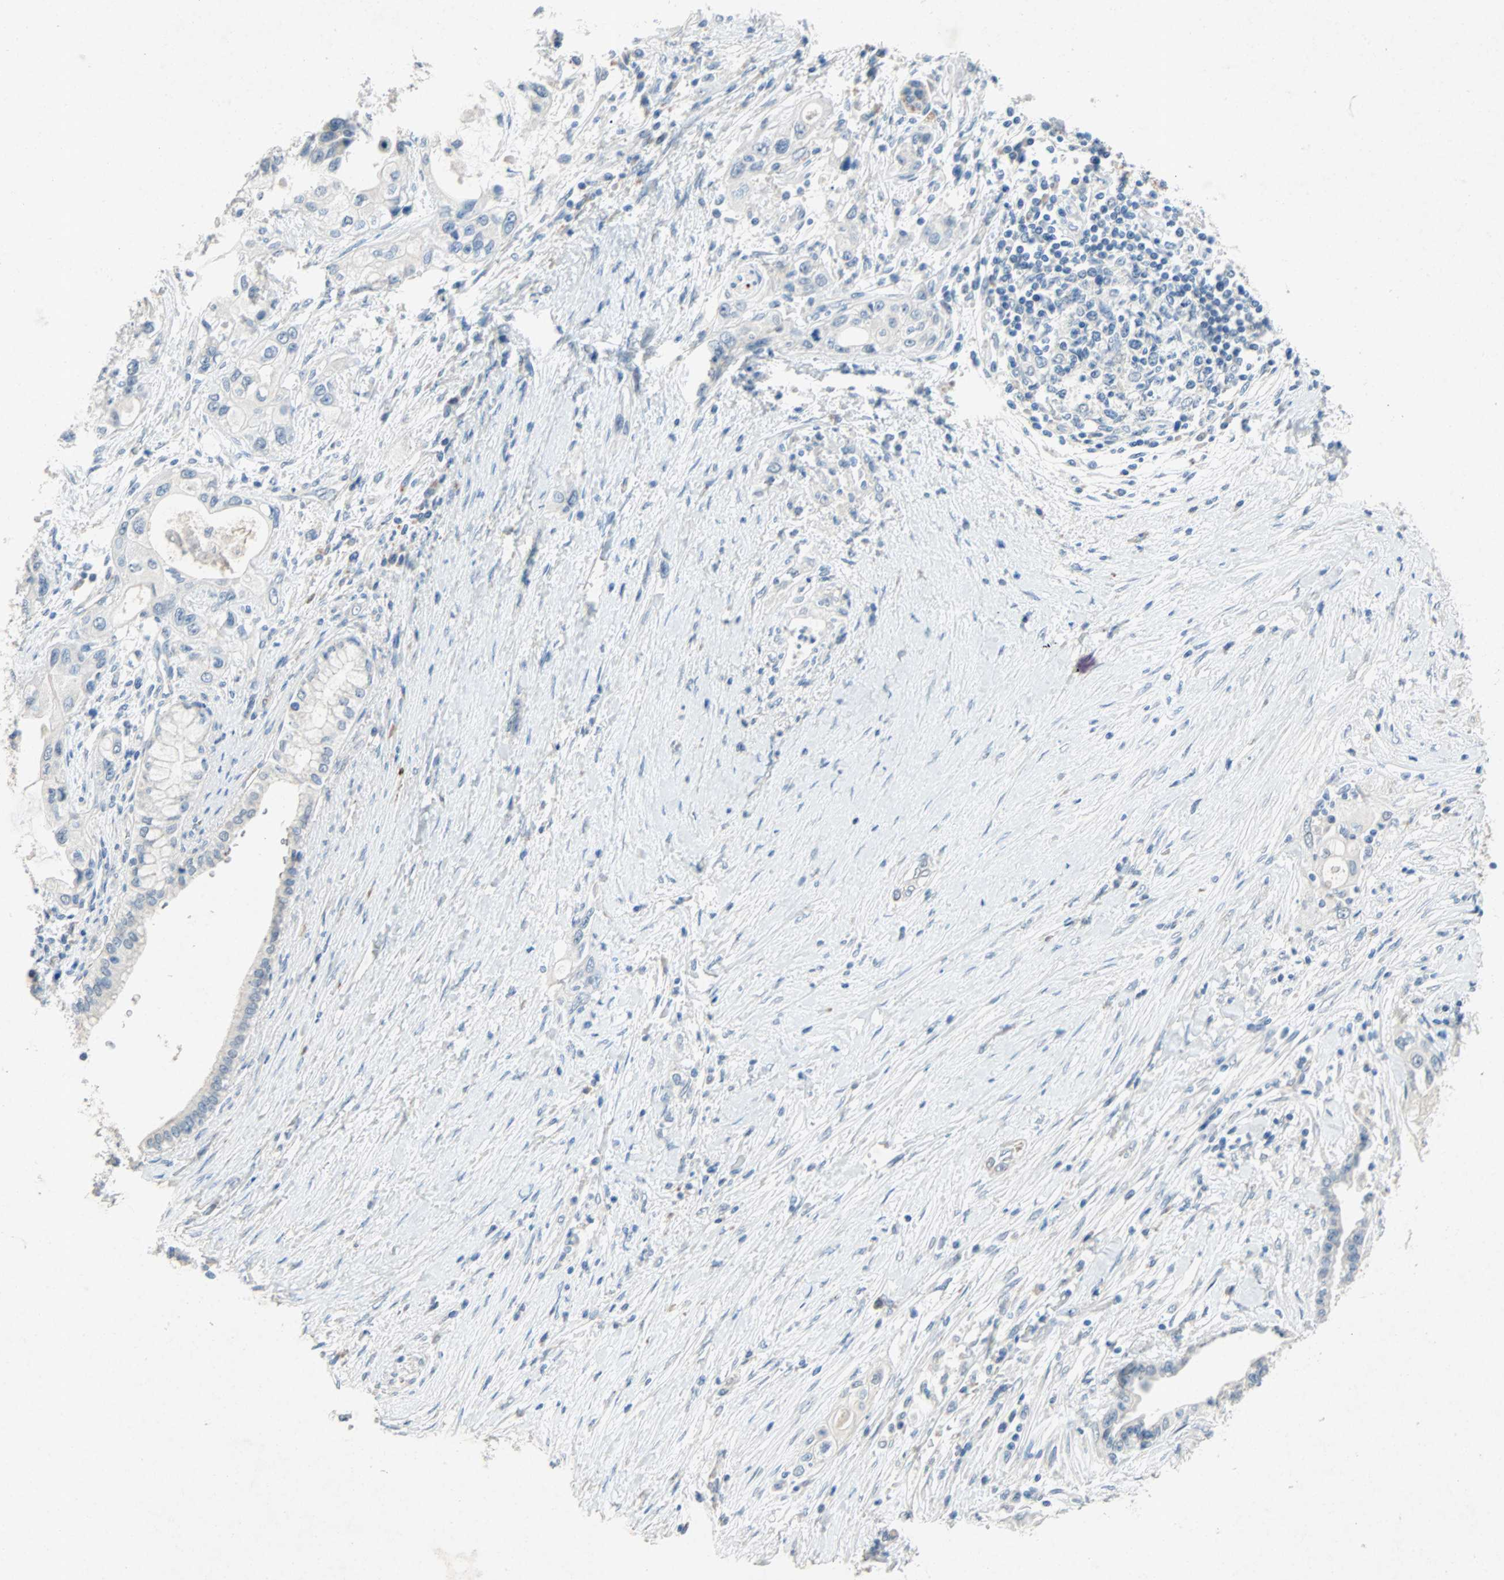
{"staining": {"intensity": "negative", "quantity": "none", "location": "none"}, "tissue": "pancreatic cancer", "cell_type": "Tumor cells", "image_type": "cancer", "snomed": [{"axis": "morphology", "description": "Adenocarcinoma, NOS"}, {"axis": "topography", "description": "Pancreas"}], "caption": "Tumor cells show no significant protein expression in pancreatic cancer (adenocarcinoma).", "gene": "PCDHB2", "patient": {"sex": "female", "age": 70}}